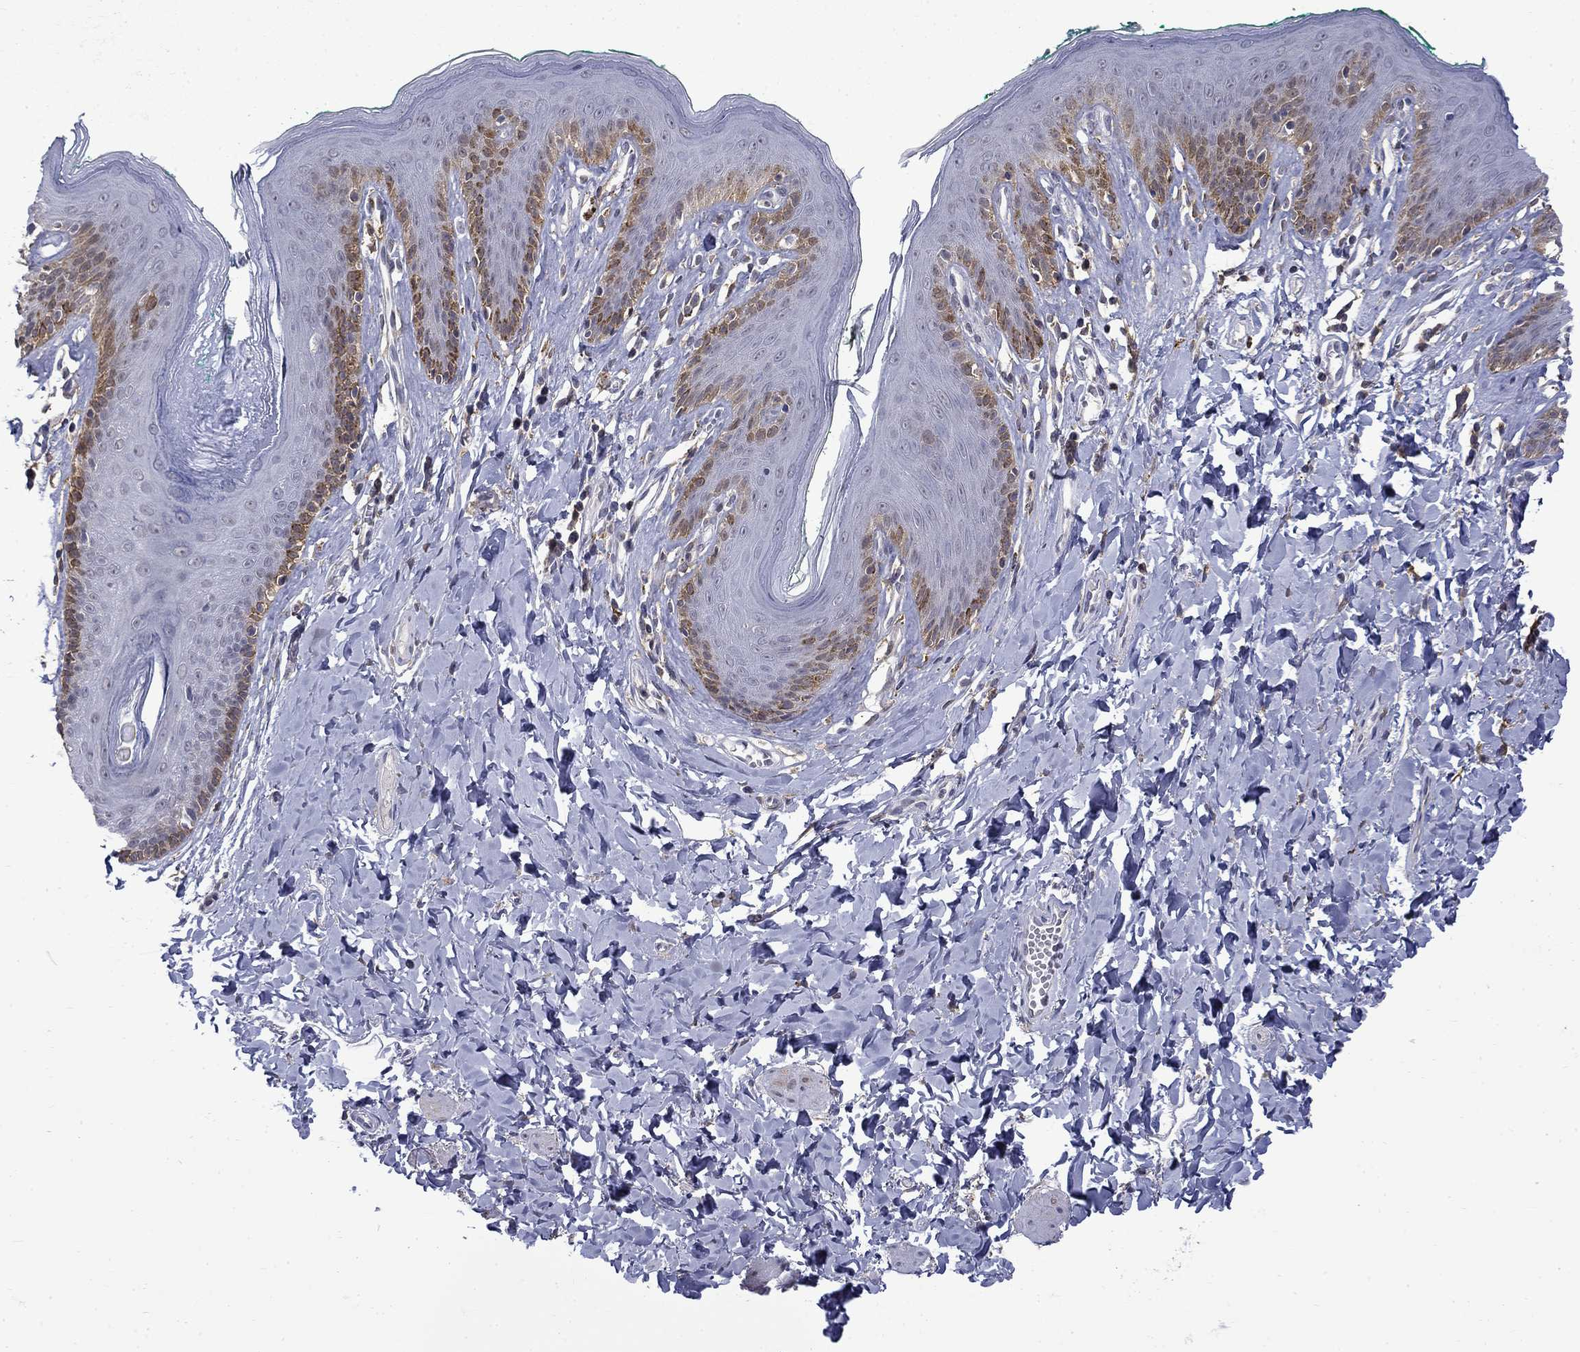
{"staining": {"intensity": "moderate", "quantity": "25%-75%", "location": "cytoplasmic/membranous"}, "tissue": "skin", "cell_type": "Epidermal cells", "image_type": "normal", "snomed": [{"axis": "morphology", "description": "Normal tissue, NOS"}, {"axis": "topography", "description": "Vulva"}], "caption": "Immunohistochemistry (DAB (3,3'-diaminobenzidine)) staining of normal human skin demonstrates moderate cytoplasmic/membranous protein positivity in approximately 25%-75% of epidermal cells.", "gene": "PCBP2", "patient": {"sex": "female", "age": 66}}